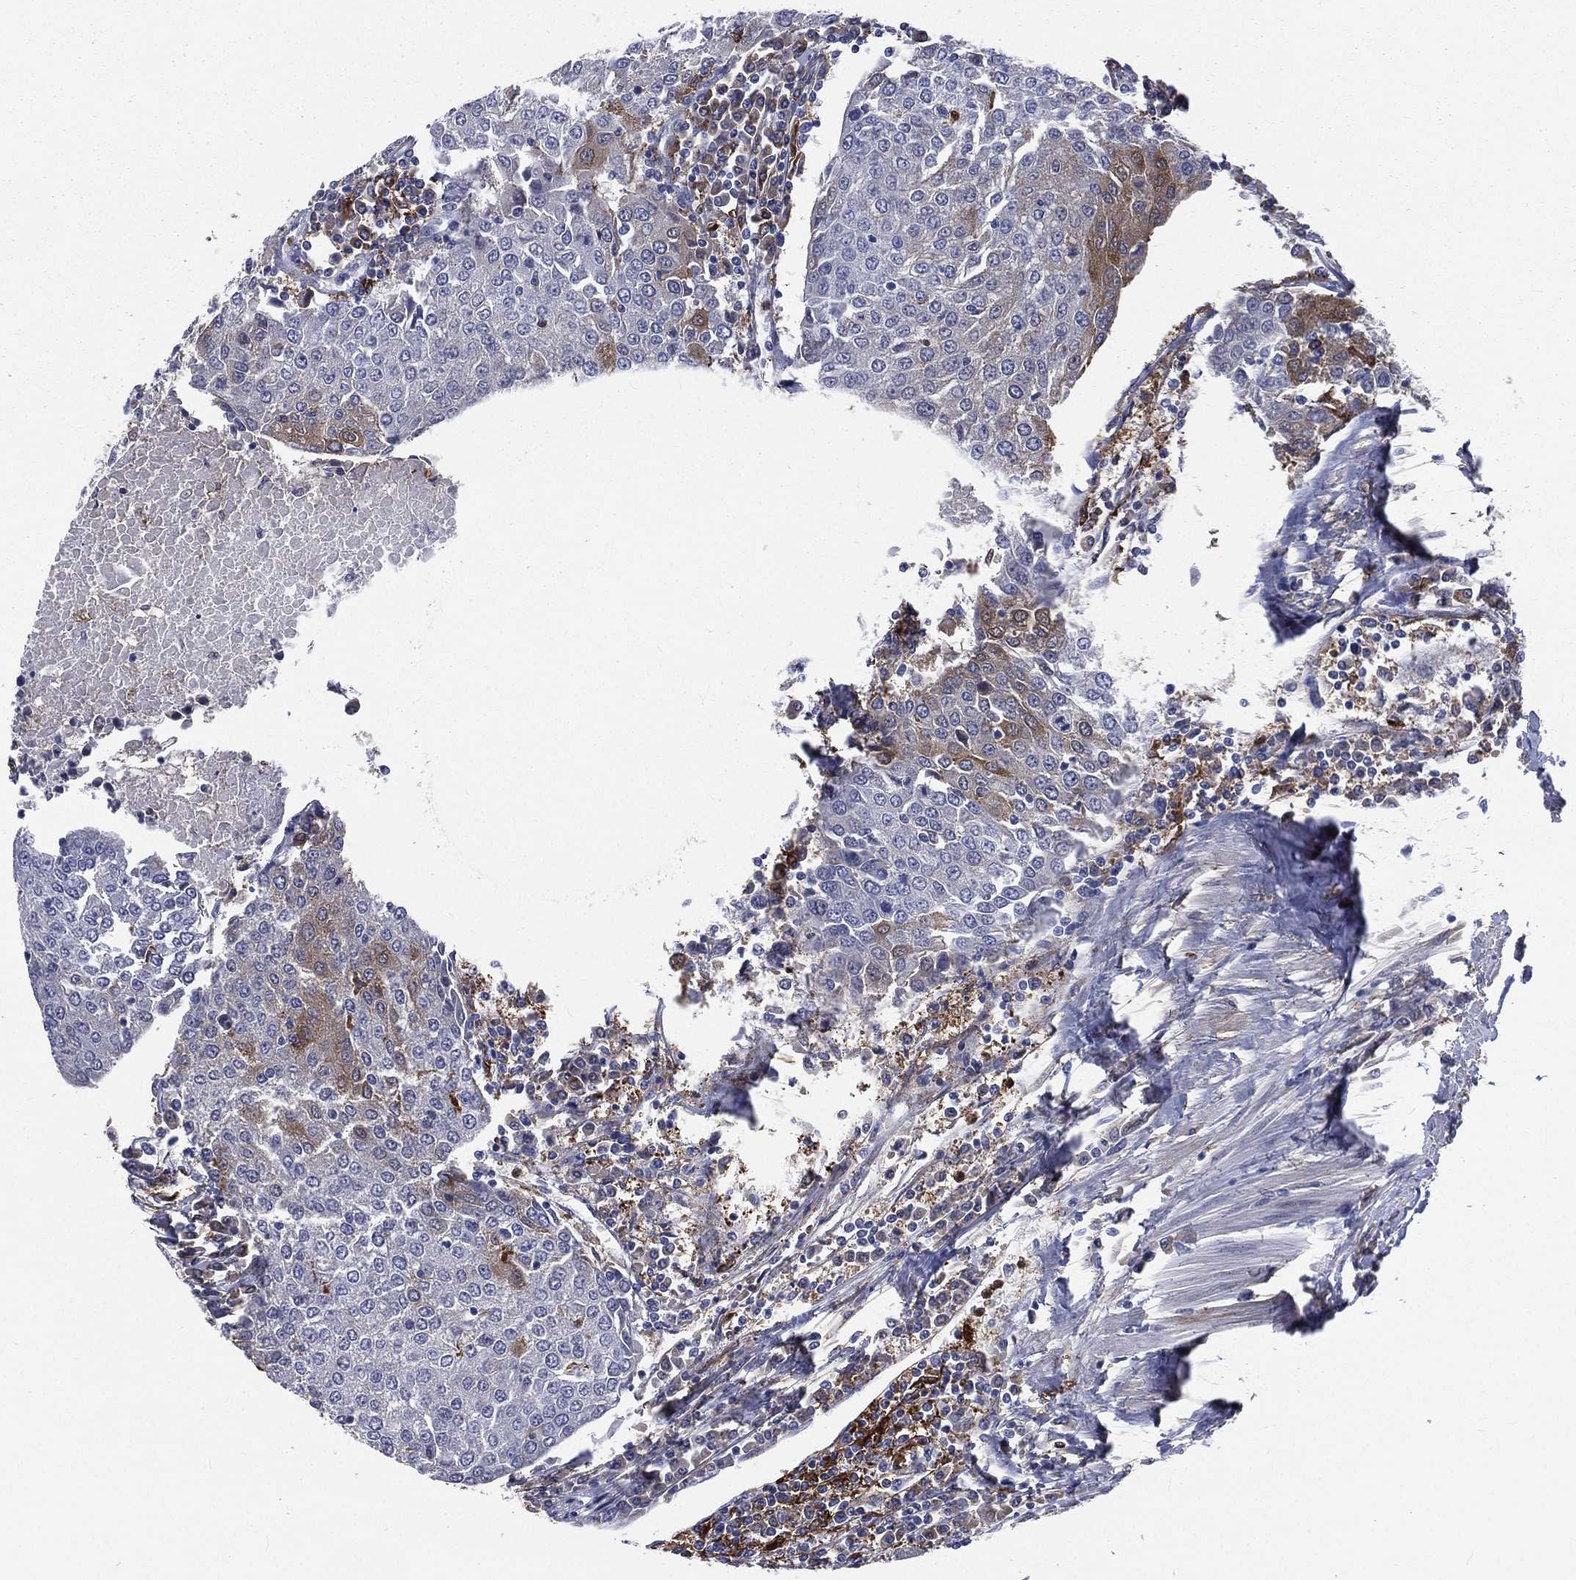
{"staining": {"intensity": "weak", "quantity": "<25%", "location": "cytoplasmic/membranous"}, "tissue": "urothelial cancer", "cell_type": "Tumor cells", "image_type": "cancer", "snomed": [{"axis": "morphology", "description": "Urothelial carcinoma, High grade"}, {"axis": "topography", "description": "Urinary bladder"}], "caption": "DAB immunohistochemical staining of human urothelial cancer demonstrates no significant staining in tumor cells.", "gene": "BASP1", "patient": {"sex": "female", "age": 85}}